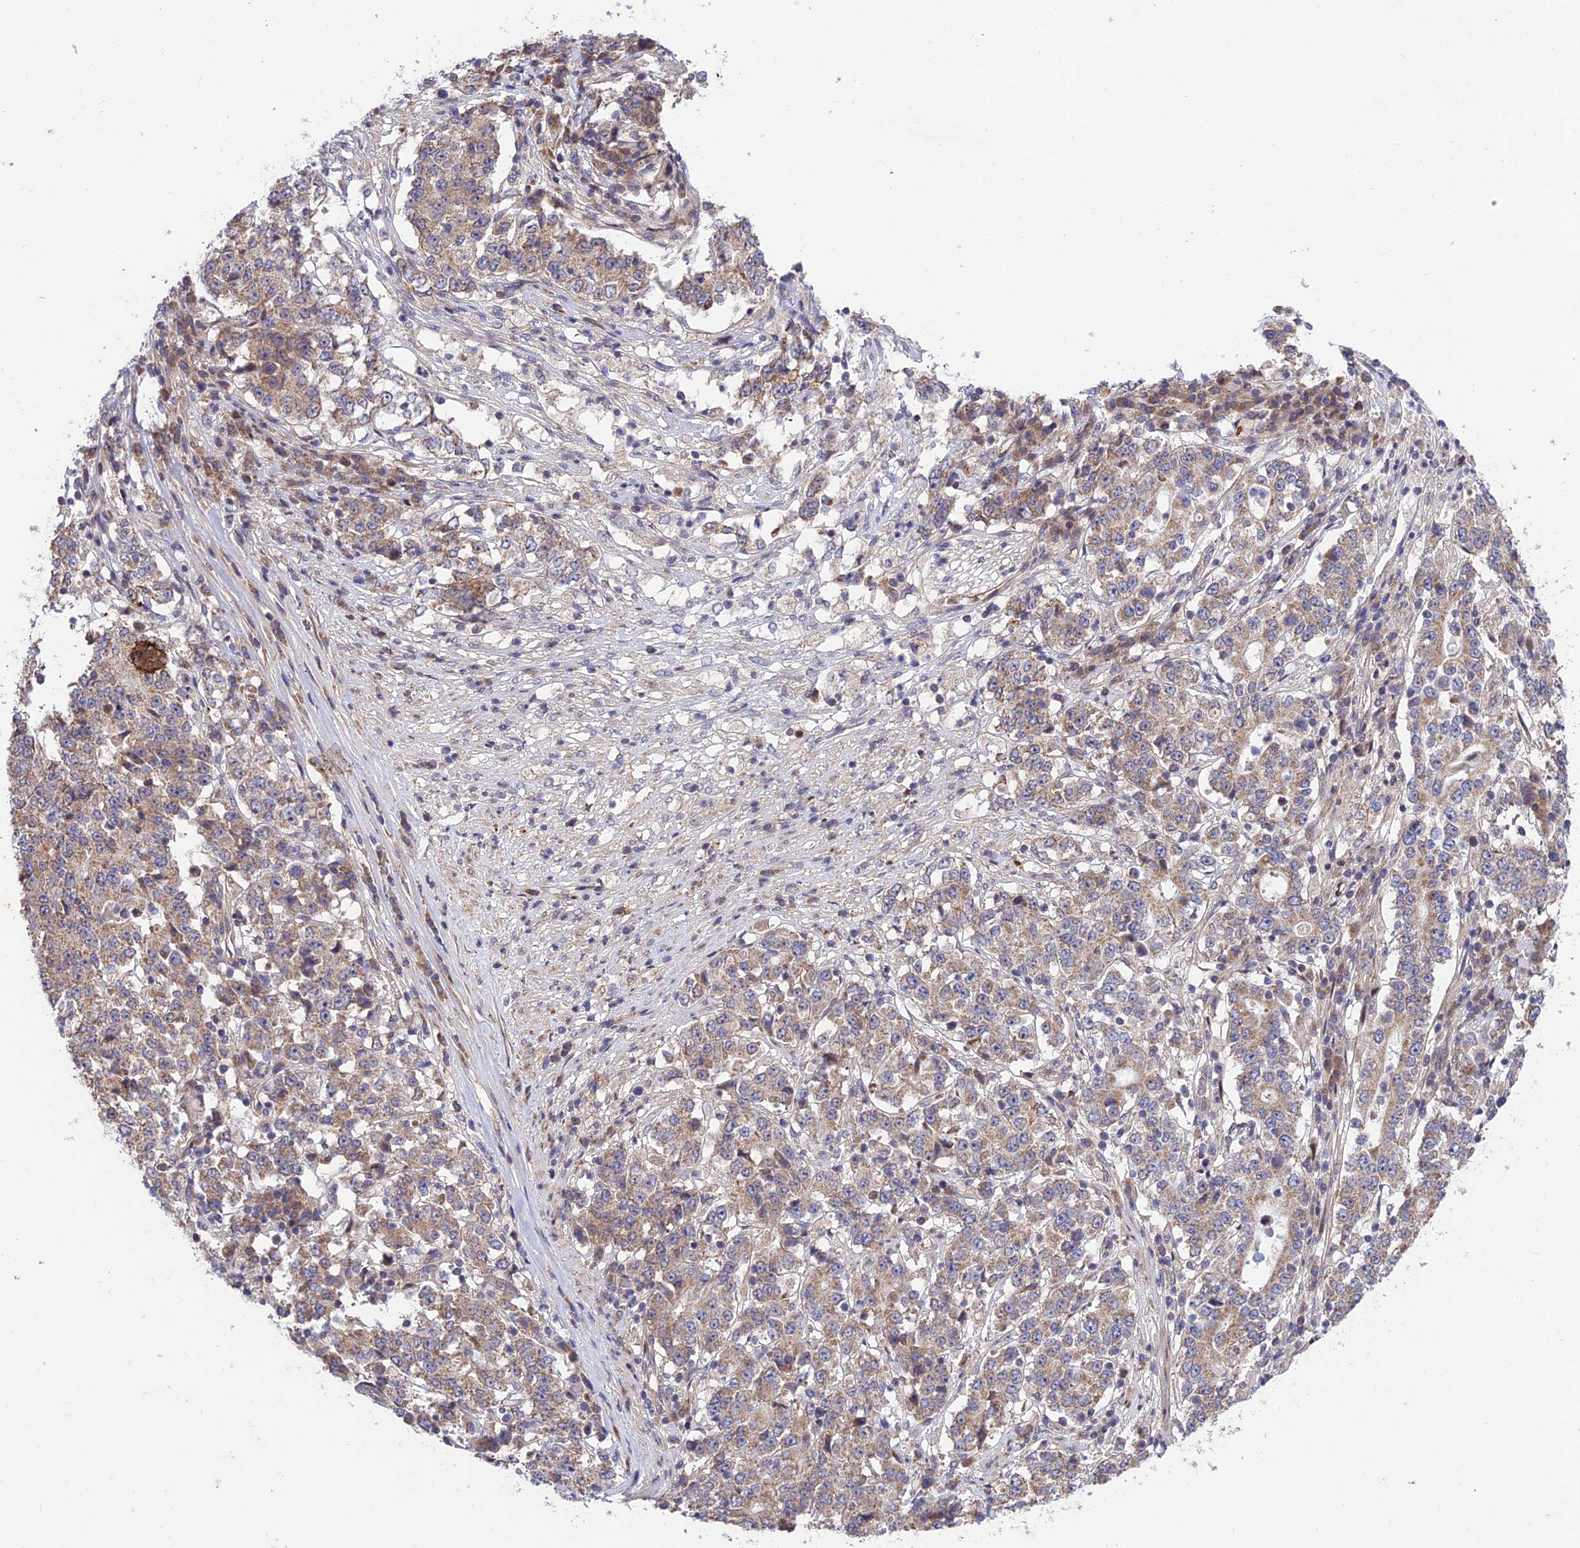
{"staining": {"intensity": "weak", "quantity": ">75%", "location": "cytoplasmic/membranous"}, "tissue": "stomach cancer", "cell_type": "Tumor cells", "image_type": "cancer", "snomed": [{"axis": "morphology", "description": "Adenocarcinoma, NOS"}, {"axis": "topography", "description": "Stomach"}], "caption": "Immunohistochemistry (IHC) staining of adenocarcinoma (stomach), which demonstrates low levels of weak cytoplasmic/membranous staining in approximately >75% of tumor cells indicating weak cytoplasmic/membranous protein positivity. The staining was performed using DAB (brown) for protein detection and nuclei were counterstained in hematoxylin (blue).", "gene": "PLEKHG2", "patient": {"sex": "male", "age": 59}}